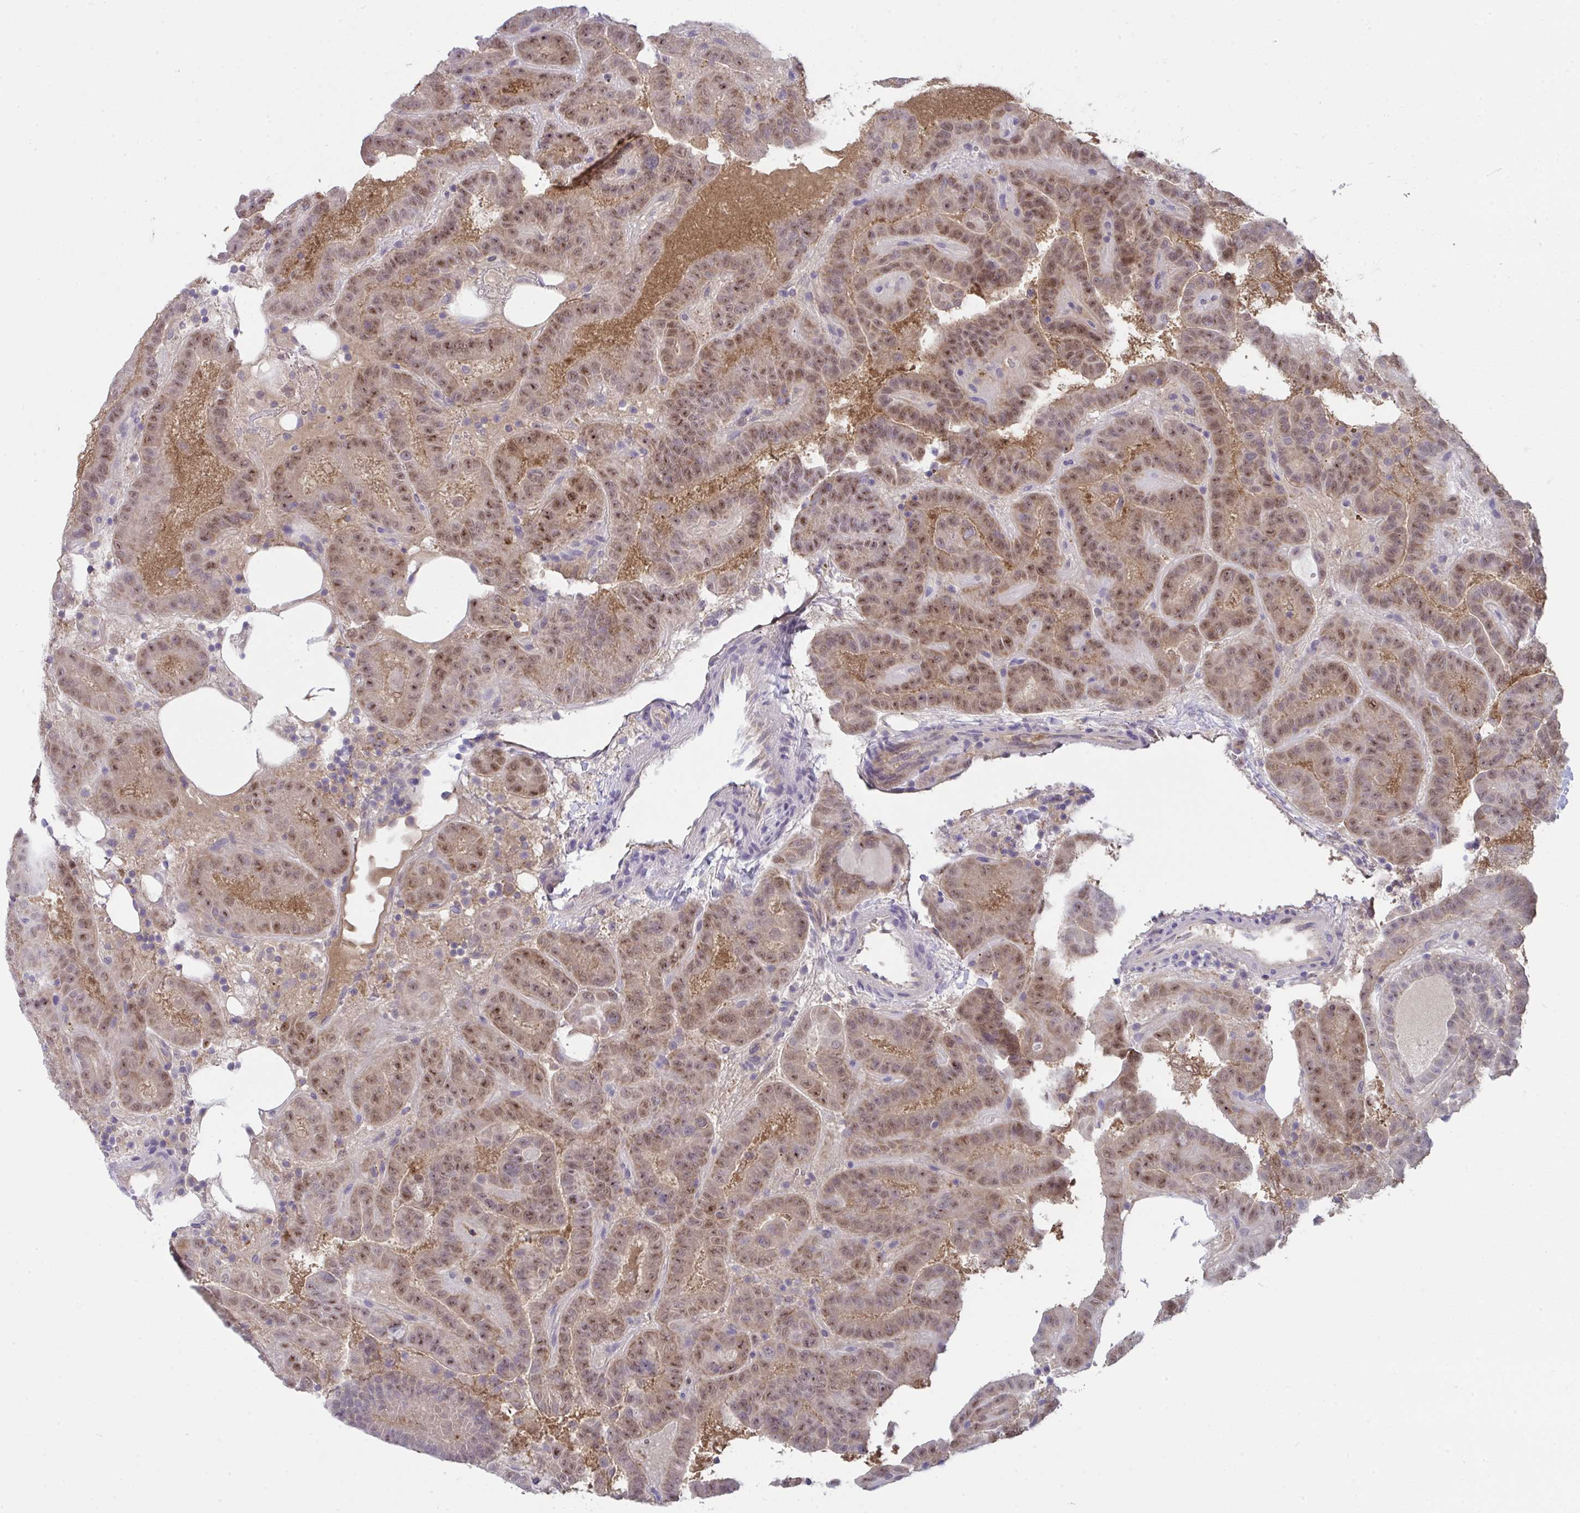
{"staining": {"intensity": "moderate", "quantity": ">75%", "location": "cytoplasmic/membranous,nuclear"}, "tissue": "thyroid cancer", "cell_type": "Tumor cells", "image_type": "cancer", "snomed": [{"axis": "morphology", "description": "Papillary adenocarcinoma, NOS"}, {"axis": "topography", "description": "Thyroid gland"}], "caption": "Human papillary adenocarcinoma (thyroid) stained with a brown dye exhibits moderate cytoplasmic/membranous and nuclear positive staining in approximately >75% of tumor cells.", "gene": "ALDH16A1", "patient": {"sex": "female", "age": 46}}